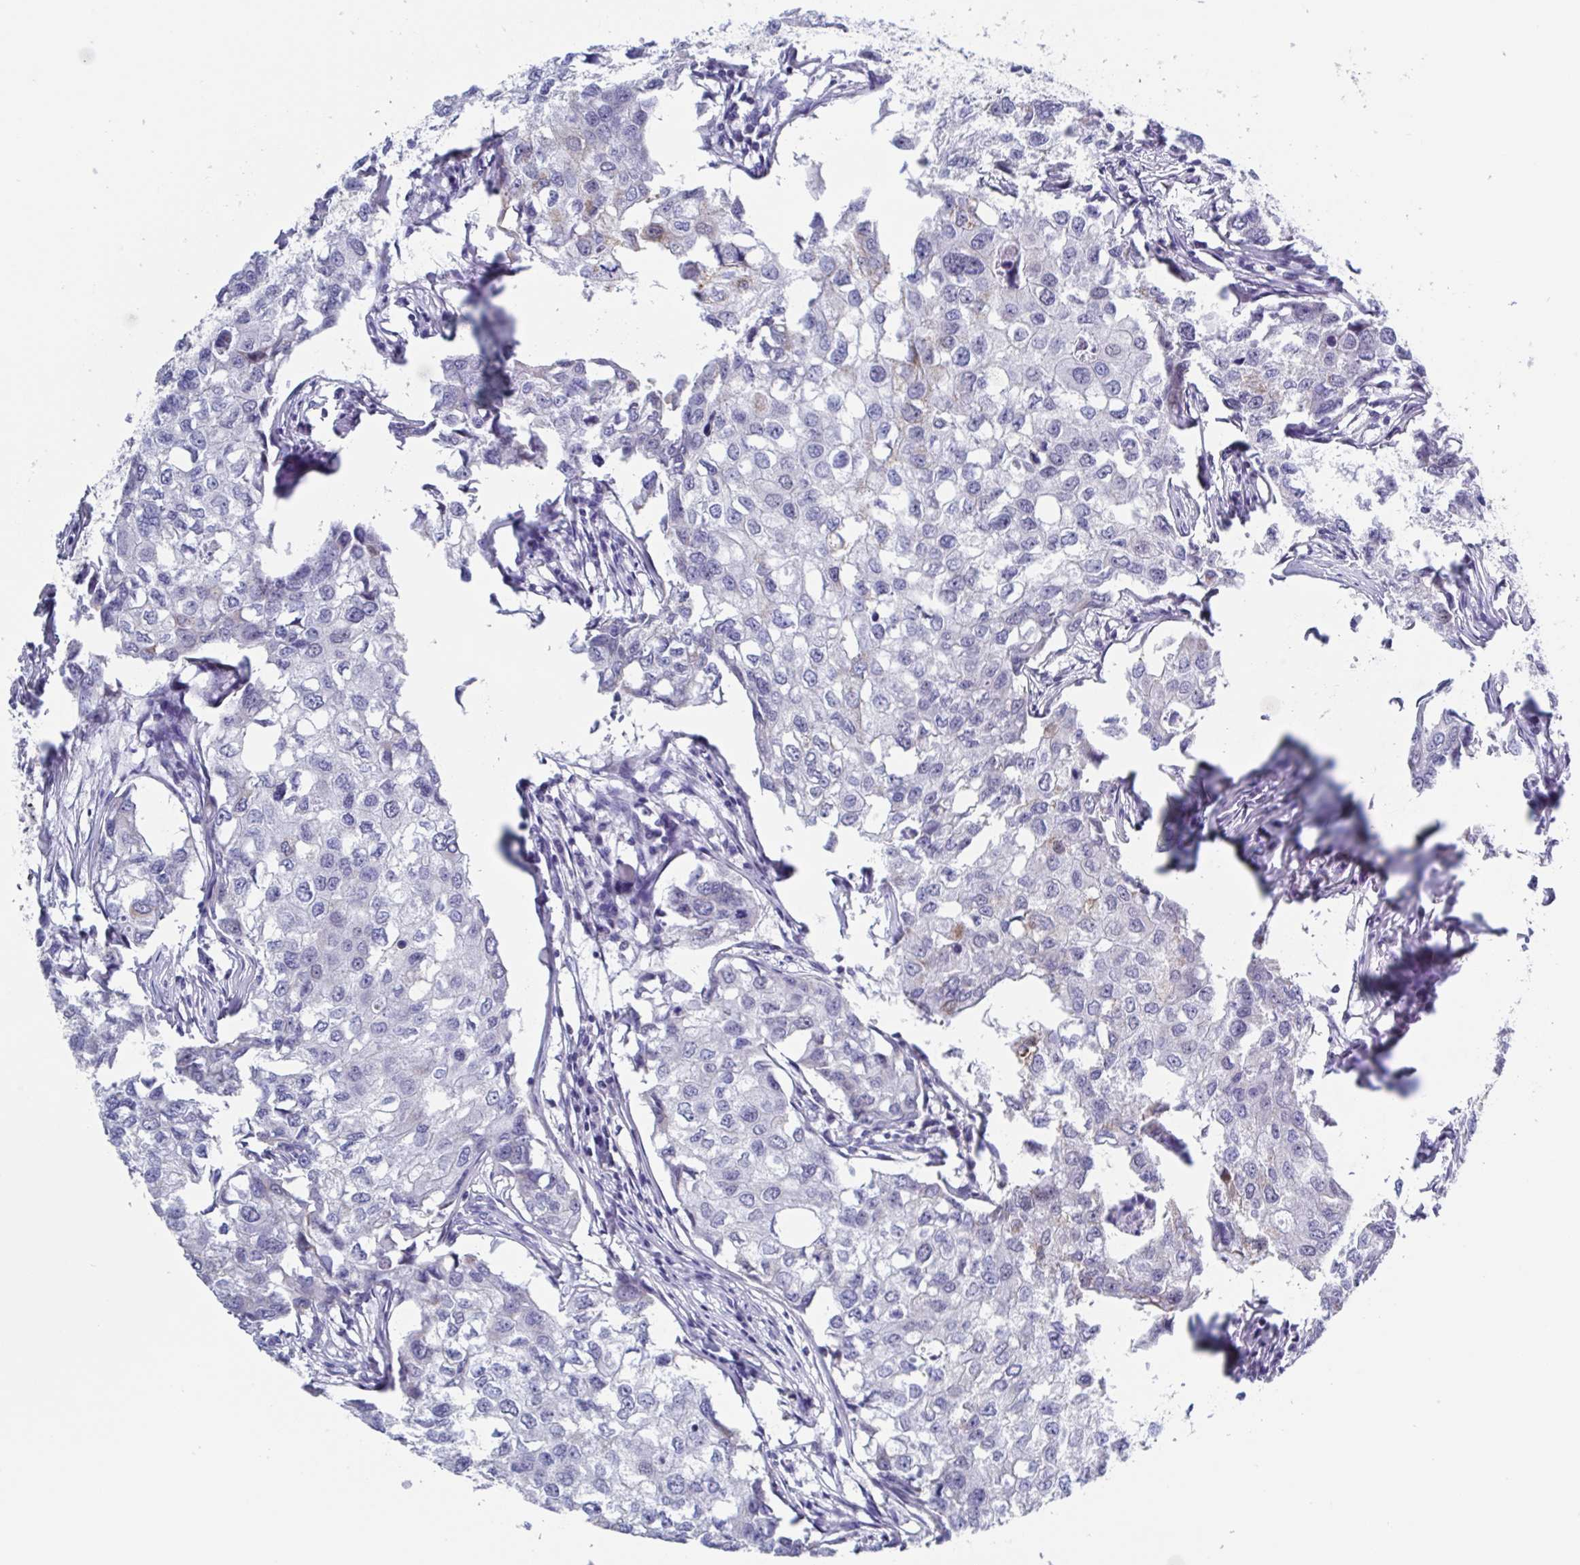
{"staining": {"intensity": "negative", "quantity": "none", "location": "none"}, "tissue": "breast cancer", "cell_type": "Tumor cells", "image_type": "cancer", "snomed": [{"axis": "morphology", "description": "Duct carcinoma"}, {"axis": "topography", "description": "Breast"}], "caption": "Immunohistochemistry (IHC) photomicrograph of neoplastic tissue: breast infiltrating ductal carcinoma stained with DAB reveals no significant protein expression in tumor cells. (Brightfield microscopy of DAB immunohistochemistry at high magnification).", "gene": "PBOV1", "patient": {"sex": "female", "age": 27}}